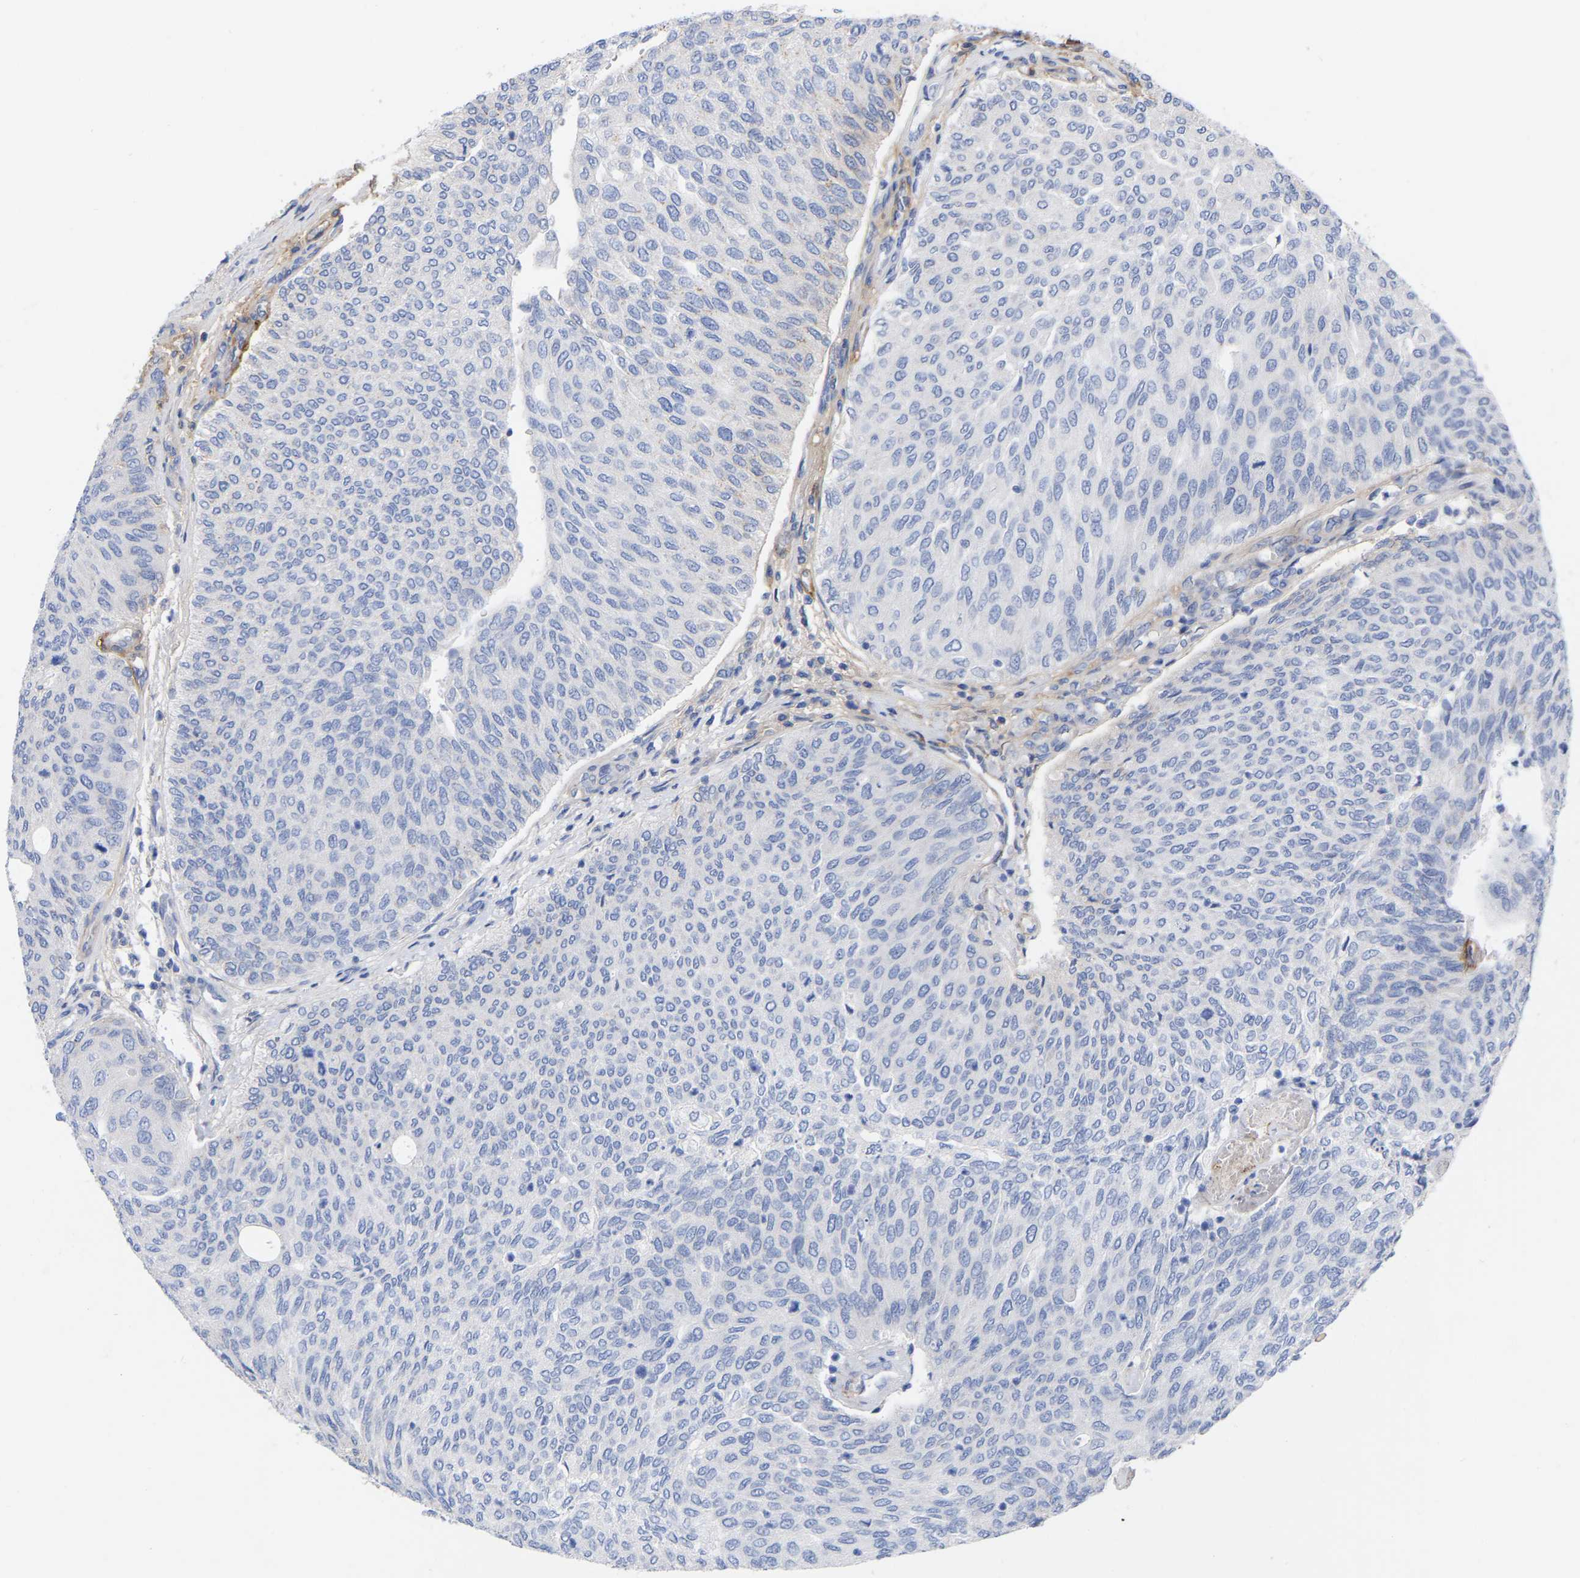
{"staining": {"intensity": "negative", "quantity": "none", "location": "none"}, "tissue": "urothelial cancer", "cell_type": "Tumor cells", "image_type": "cancer", "snomed": [{"axis": "morphology", "description": "Urothelial carcinoma, Low grade"}, {"axis": "topography", "description": "Urinary bladder"}], "caption": "Immunohistochemistry of human urothelial cancer demonstrates no positivity in tumor cells.", "gene": "HAPLN1", "patient": {"sex": "female", "age": 79}}